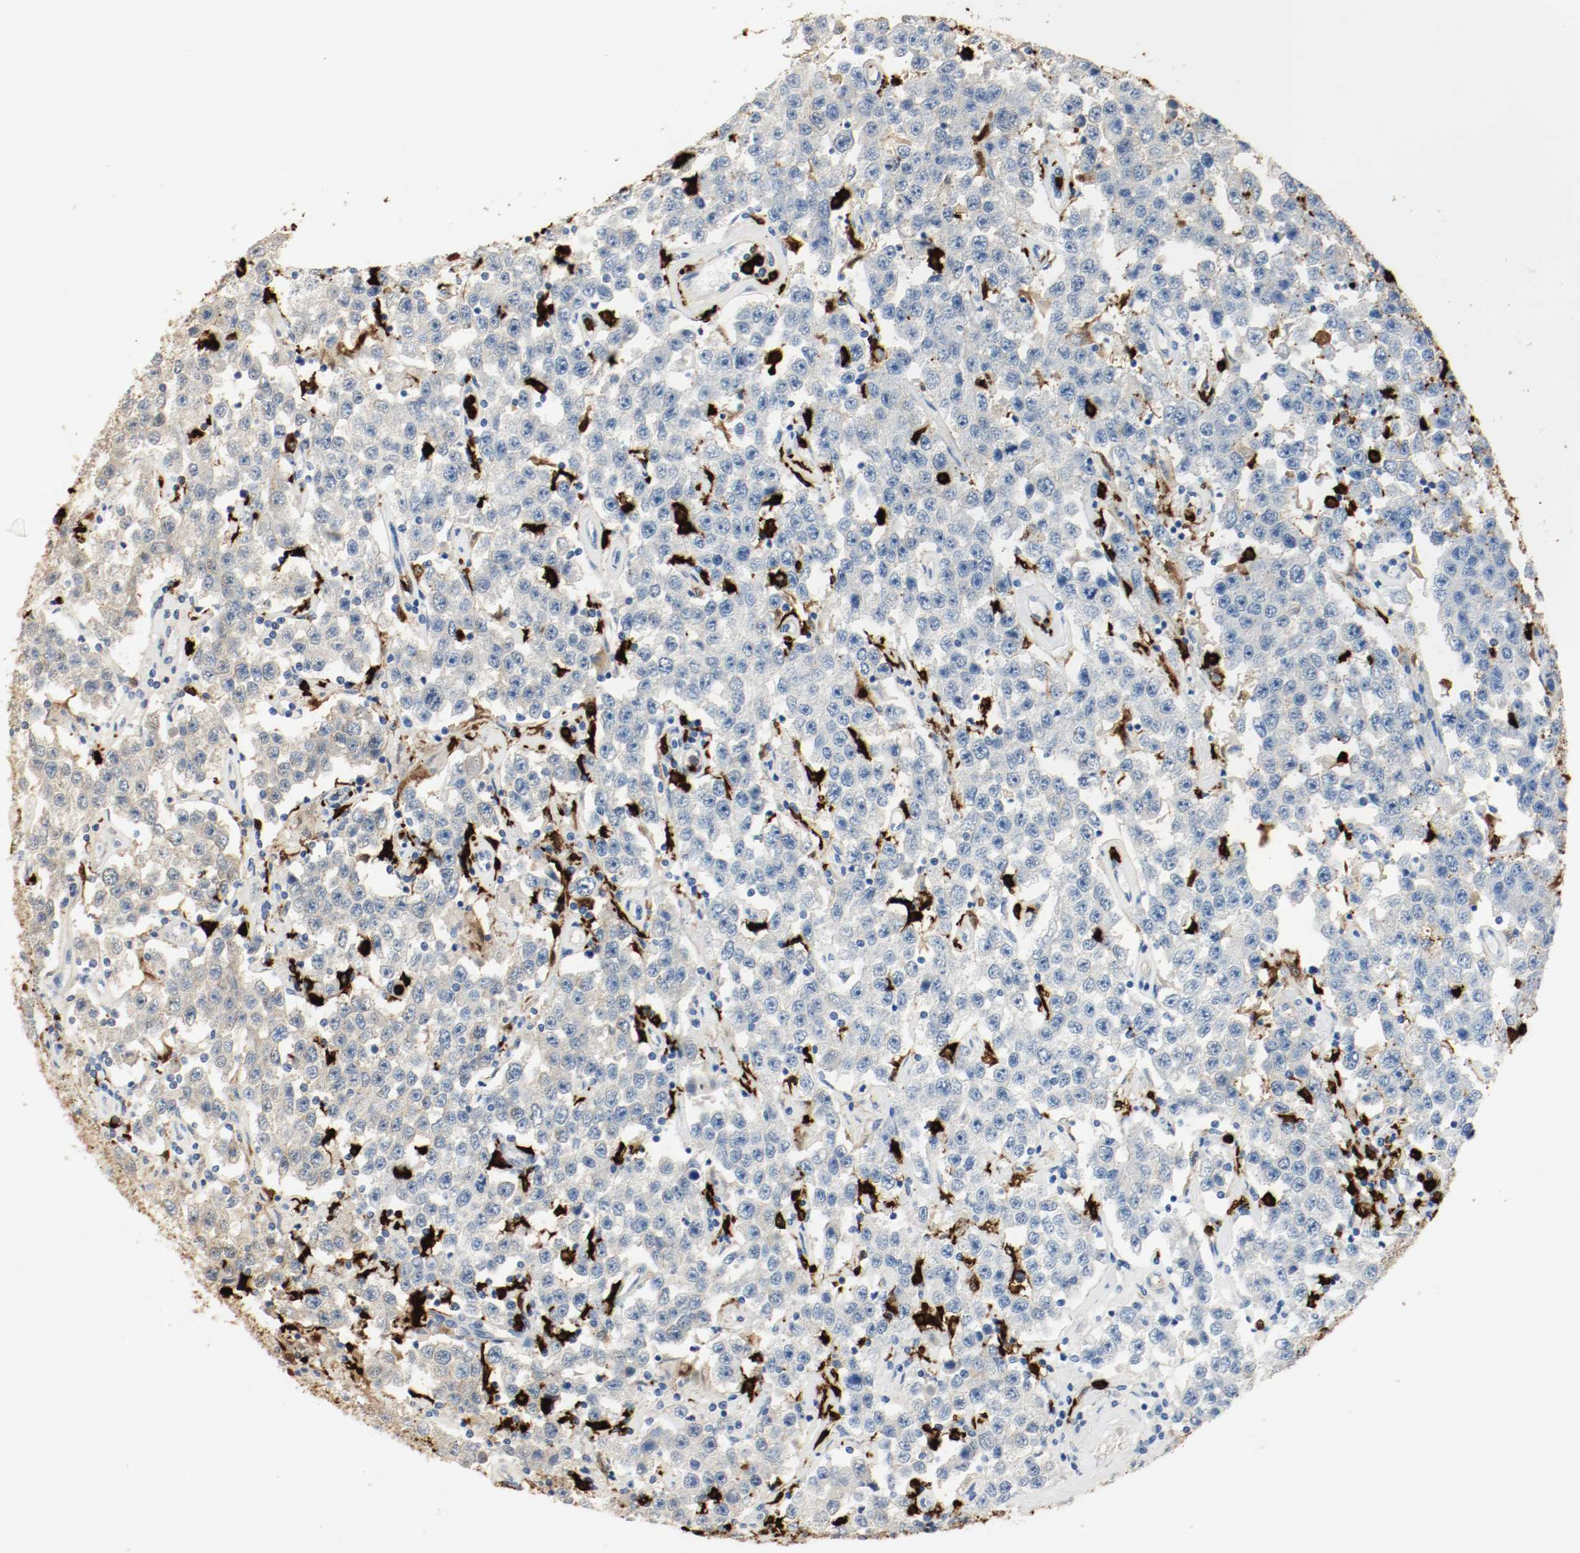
{"staining": {"intensity": "negative", "quantity": "none", "location": "none"}, "tissue": "testis cancer", "cell_type": "Tumor cells", "image_type": "cancer", "snomed": [{"axis": "morphology", "description": "Seminoma, NOS"}, {"axis": "topography", "description": "Testis"}], "caption": "This is an immunohistochemistry image of seminoma (testis). There is no staining in tumor cells.", "gene": "S100A9", "patient": {"sex": "male", "age": 52}}